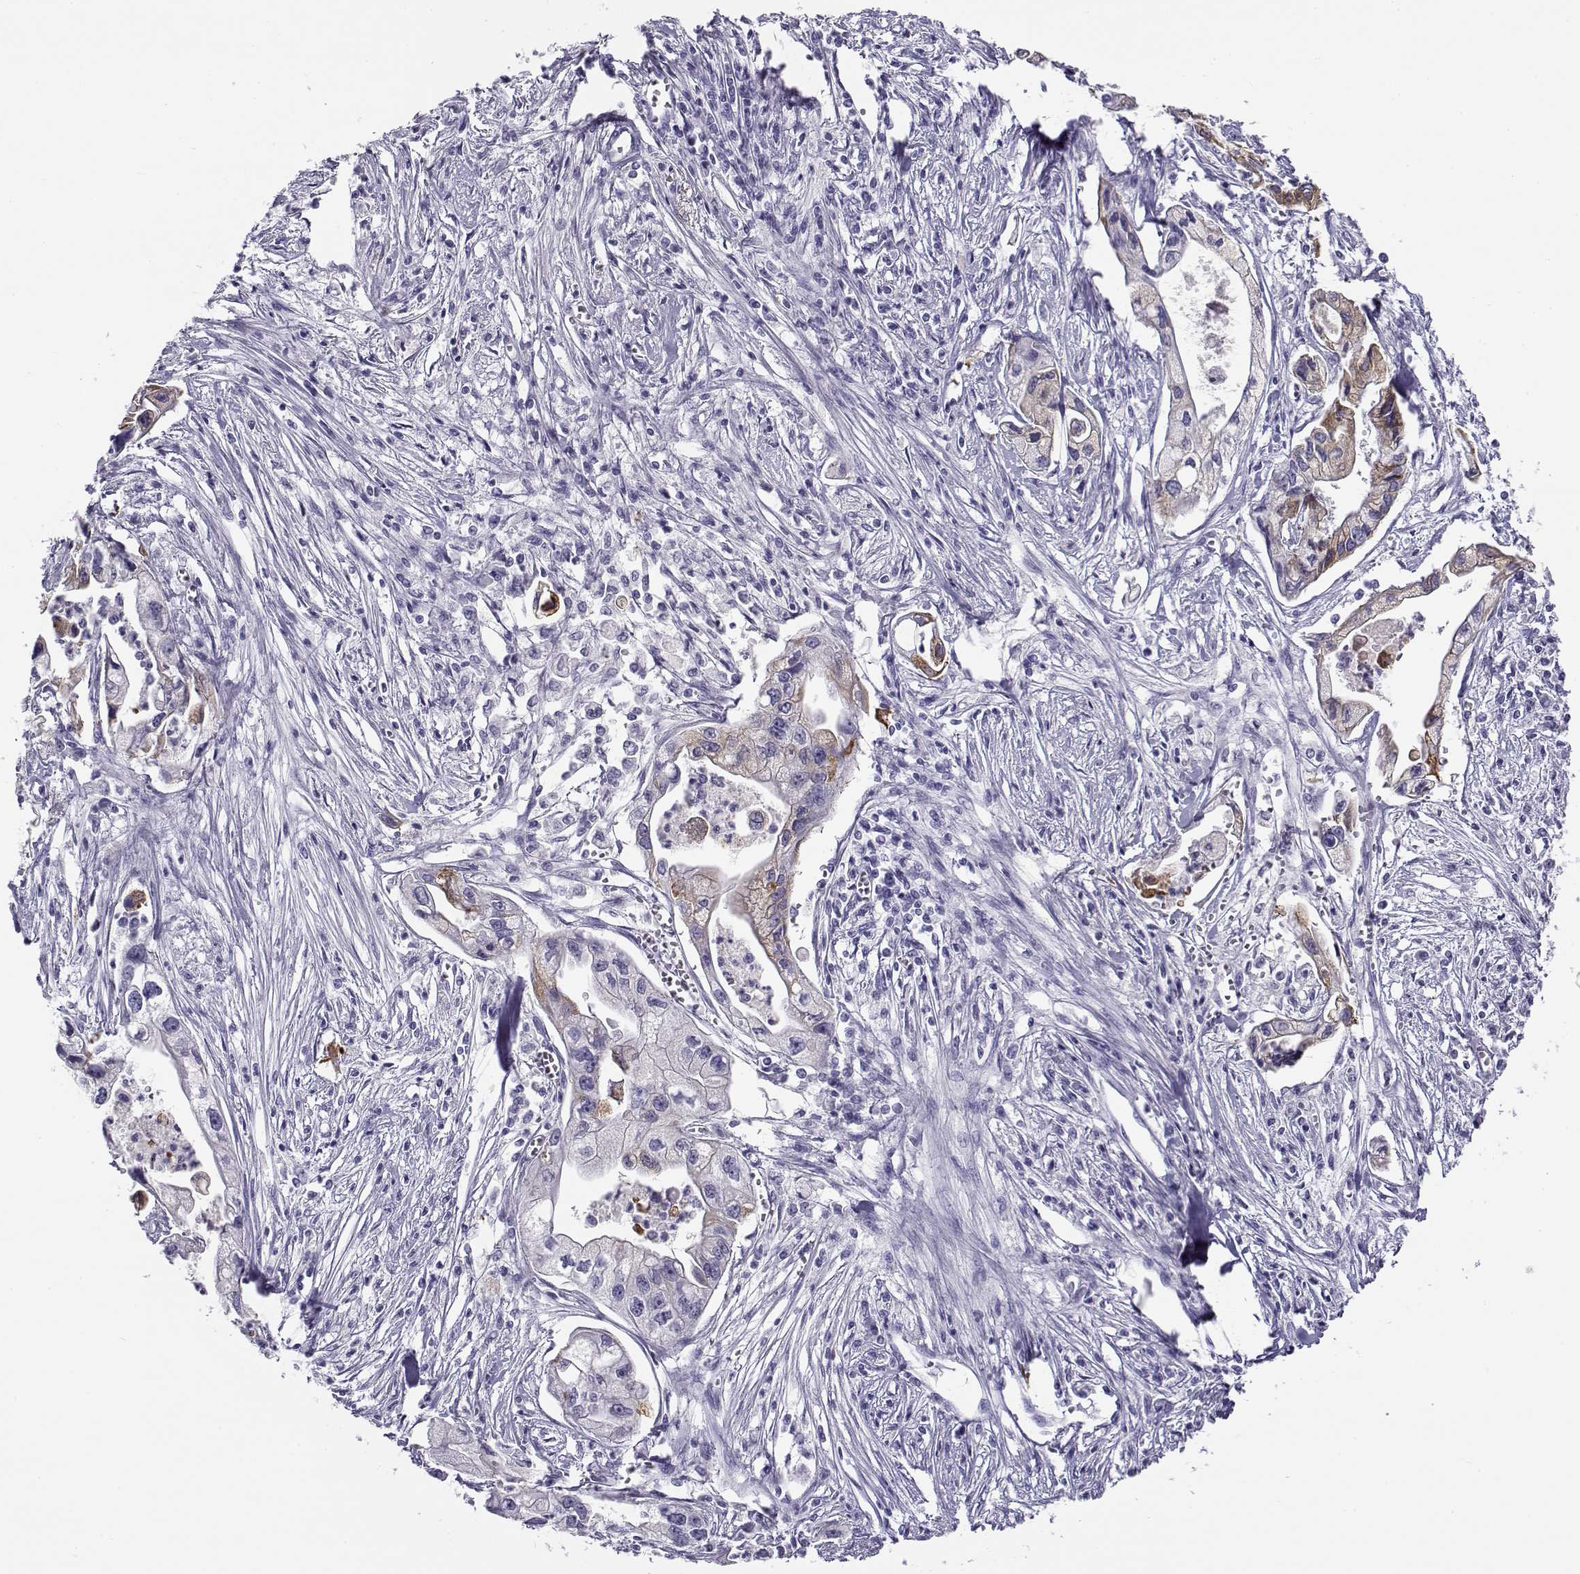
{"staining": {"intensity": "weak", "quantity": "<25%", "location": "cytoplasmic/membranous"}, "tissue": "pancreatic cancer", "cell_type": "Tumor cells", "image_type": "cancer", "snomed": [{"axis": "morphology", "description": "Adenocarcinoma, NOS"}, {"axis": "topography", "description": "Pancreas"}], "caption": "DAB (3,3'-diaminobenzidine) immunohistochemical staining of pancreatic cancer (adenocarcinoma) shows no significant expression in tumor cells.", "gene": "RHOXF2", "patient": {"sex": "male", "age": 70}}